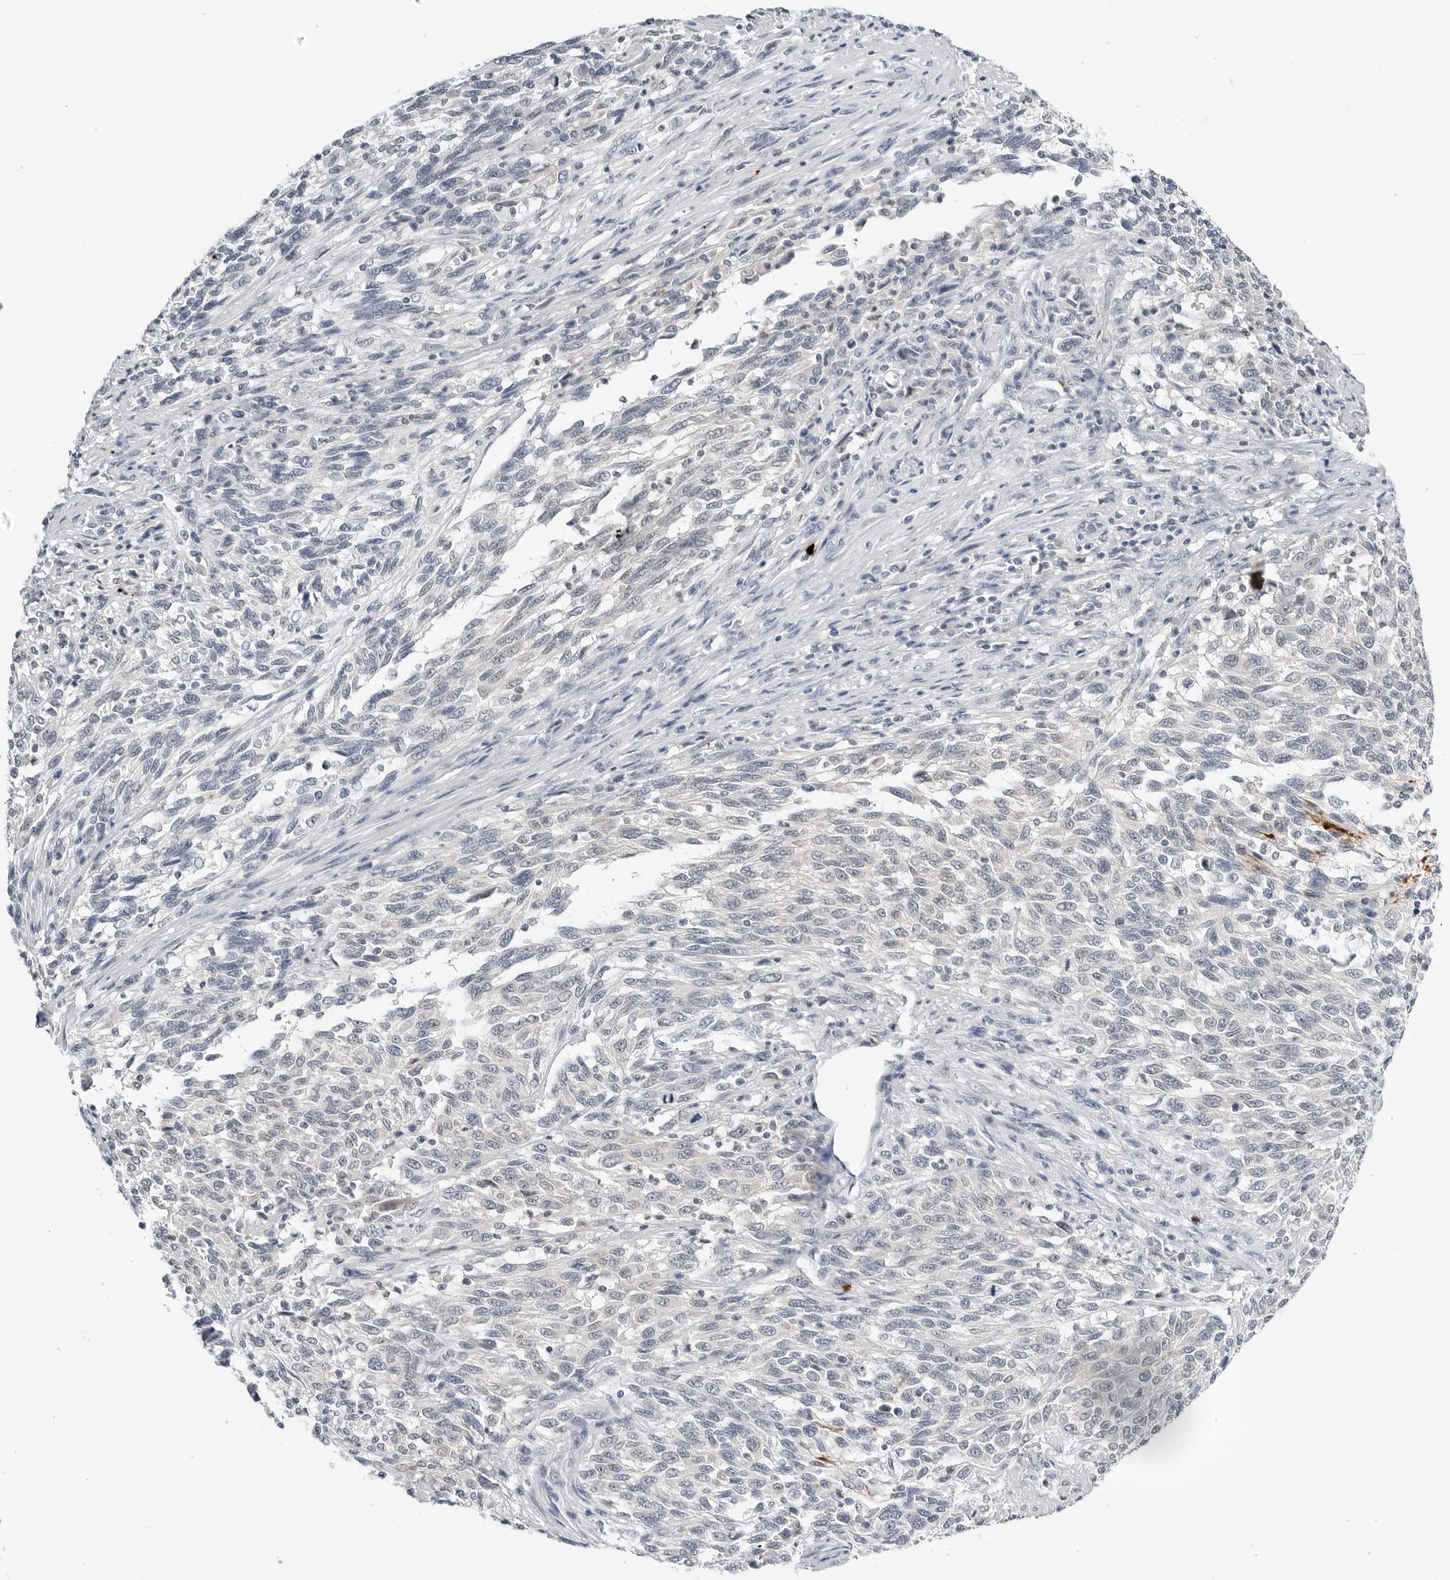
{"staining": {"intensity": "negative", "quantity": "none", "location": "none"}, "tissue": "melanoma", "cell_type": "Tumor cells", "image_type": "cancer", "snomed": [{"axis": "morphology", "description": "Malignant melanoma, Metastatic site"}, {"axis": "topography", "description": "Lymph node"}], "caption": "Immunohistochemical staining of human melanoma exhibits no significant positivity in tumor cells.", "gene": "MAP2K5", "patient": {"sex": "male", "age": 61}}